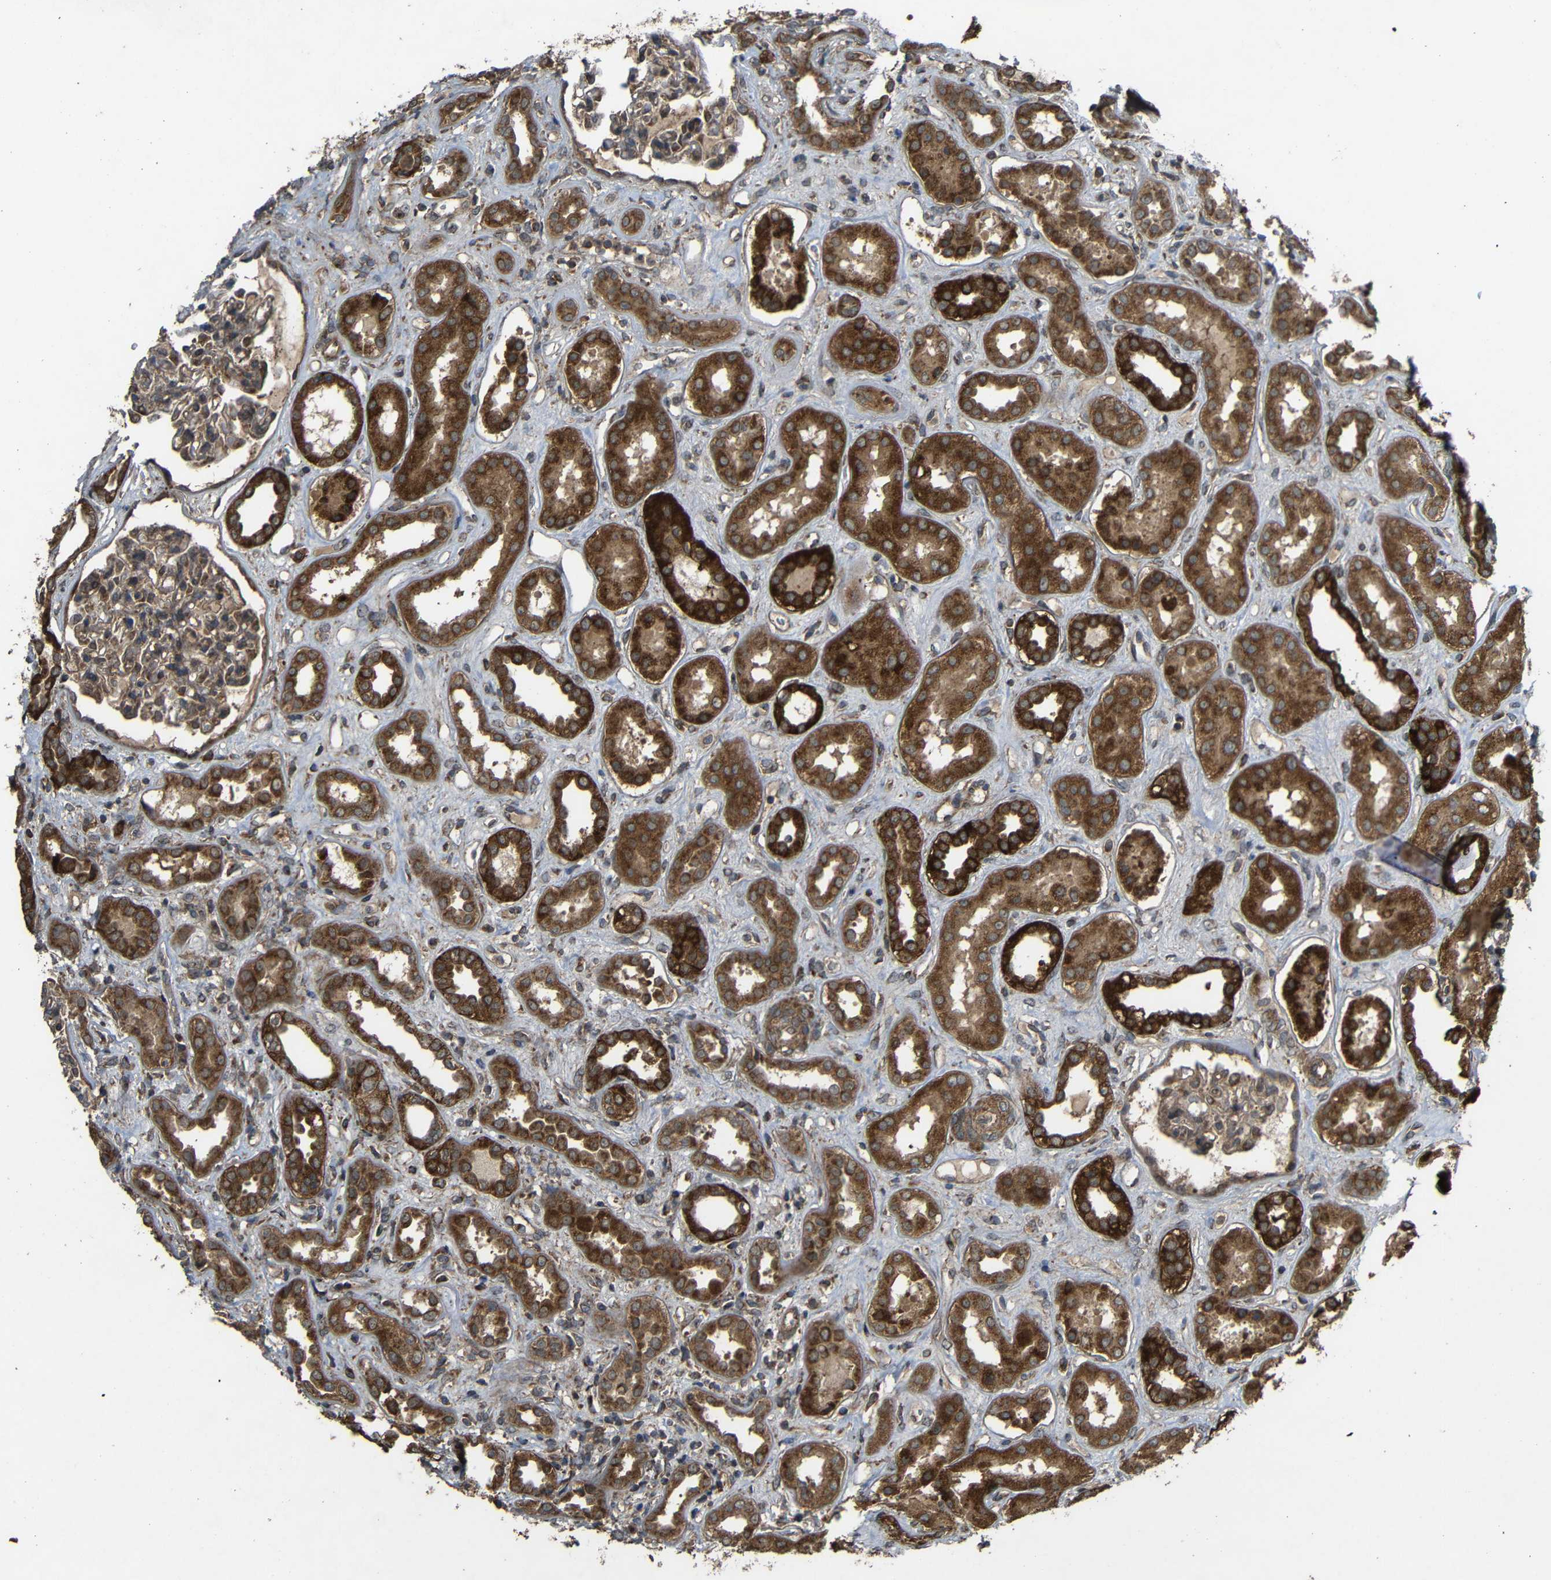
{"staining": {"intensity": "moderate", "quantity": ">75%", "location": "cytoplasmic/membranous"}, "tissue": "kidney", "cell_type": "Cells in glomeruli", "image_type": "normal", "snomed": [{"axis": "morphology", "description": "Normal tissue, NOS"}, {"axis": "topography", "description": "Kidney"}], "caption": "A histopathology image showing moderate cytoplasmic/membranous expression in about >75% of cells in glomeruli in unremarkable kidney, as visualized by brown immunohistochemical staining.", "gene": "C1GALT1", "patient": {"sex": "male", "age": 59}}